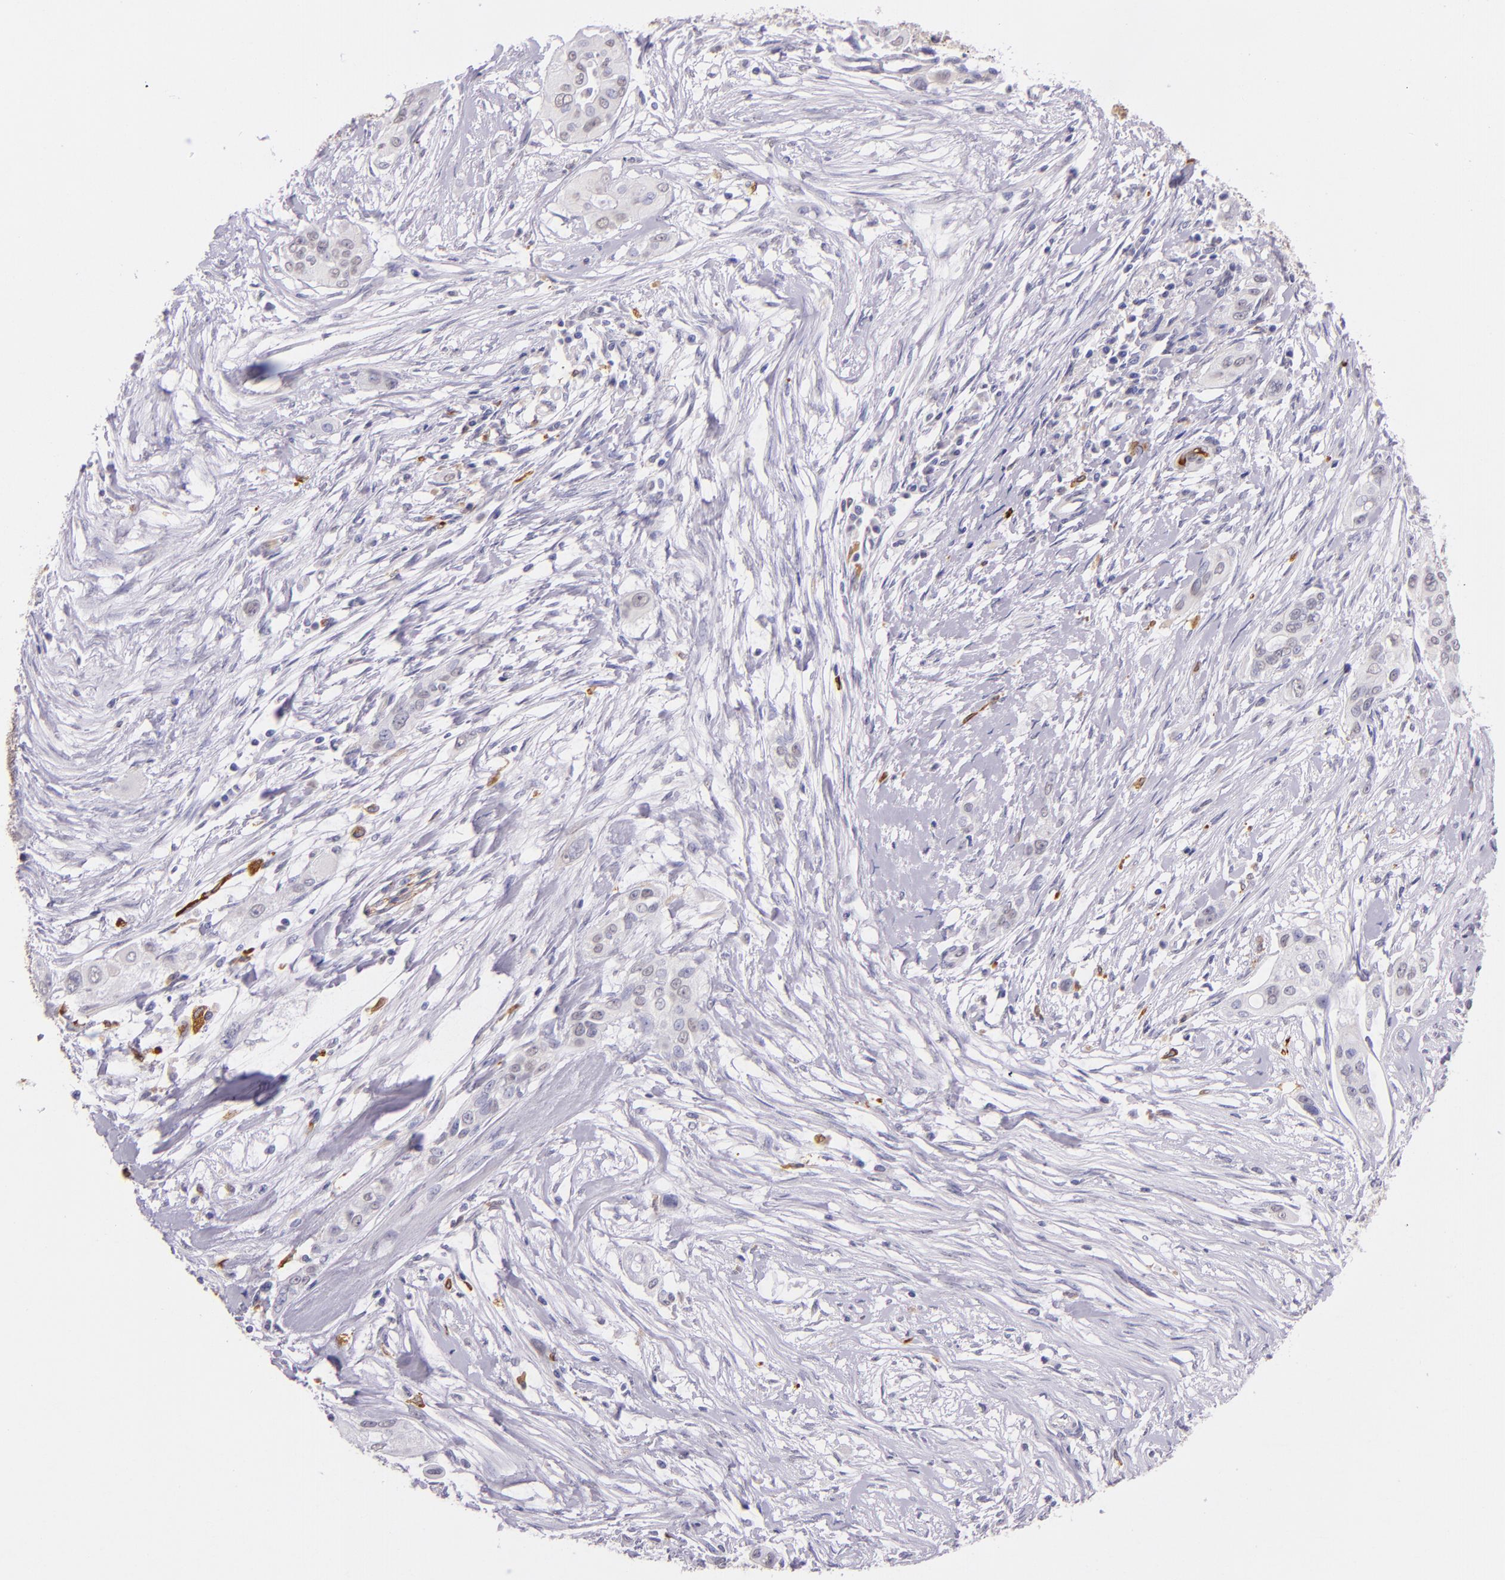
{"staining": {"intensity": "negative", "quantity": "none", "location": "none"}, "tissue": "pancreatic cancer", "cell_type": "Tumor cells", "image_type": "cancer", "snomed": [{"axis": "morphology", "description": "Adenocarcinoma, NOS"}, {"axis": "topography", "description": "Pancreas"}], "caption": "Tumor cells show no significant protein expression in pancreatic cancer (adenocarcinoma).", "gene": "RTN1", "patient": {"sex": "female", "age": 60}}